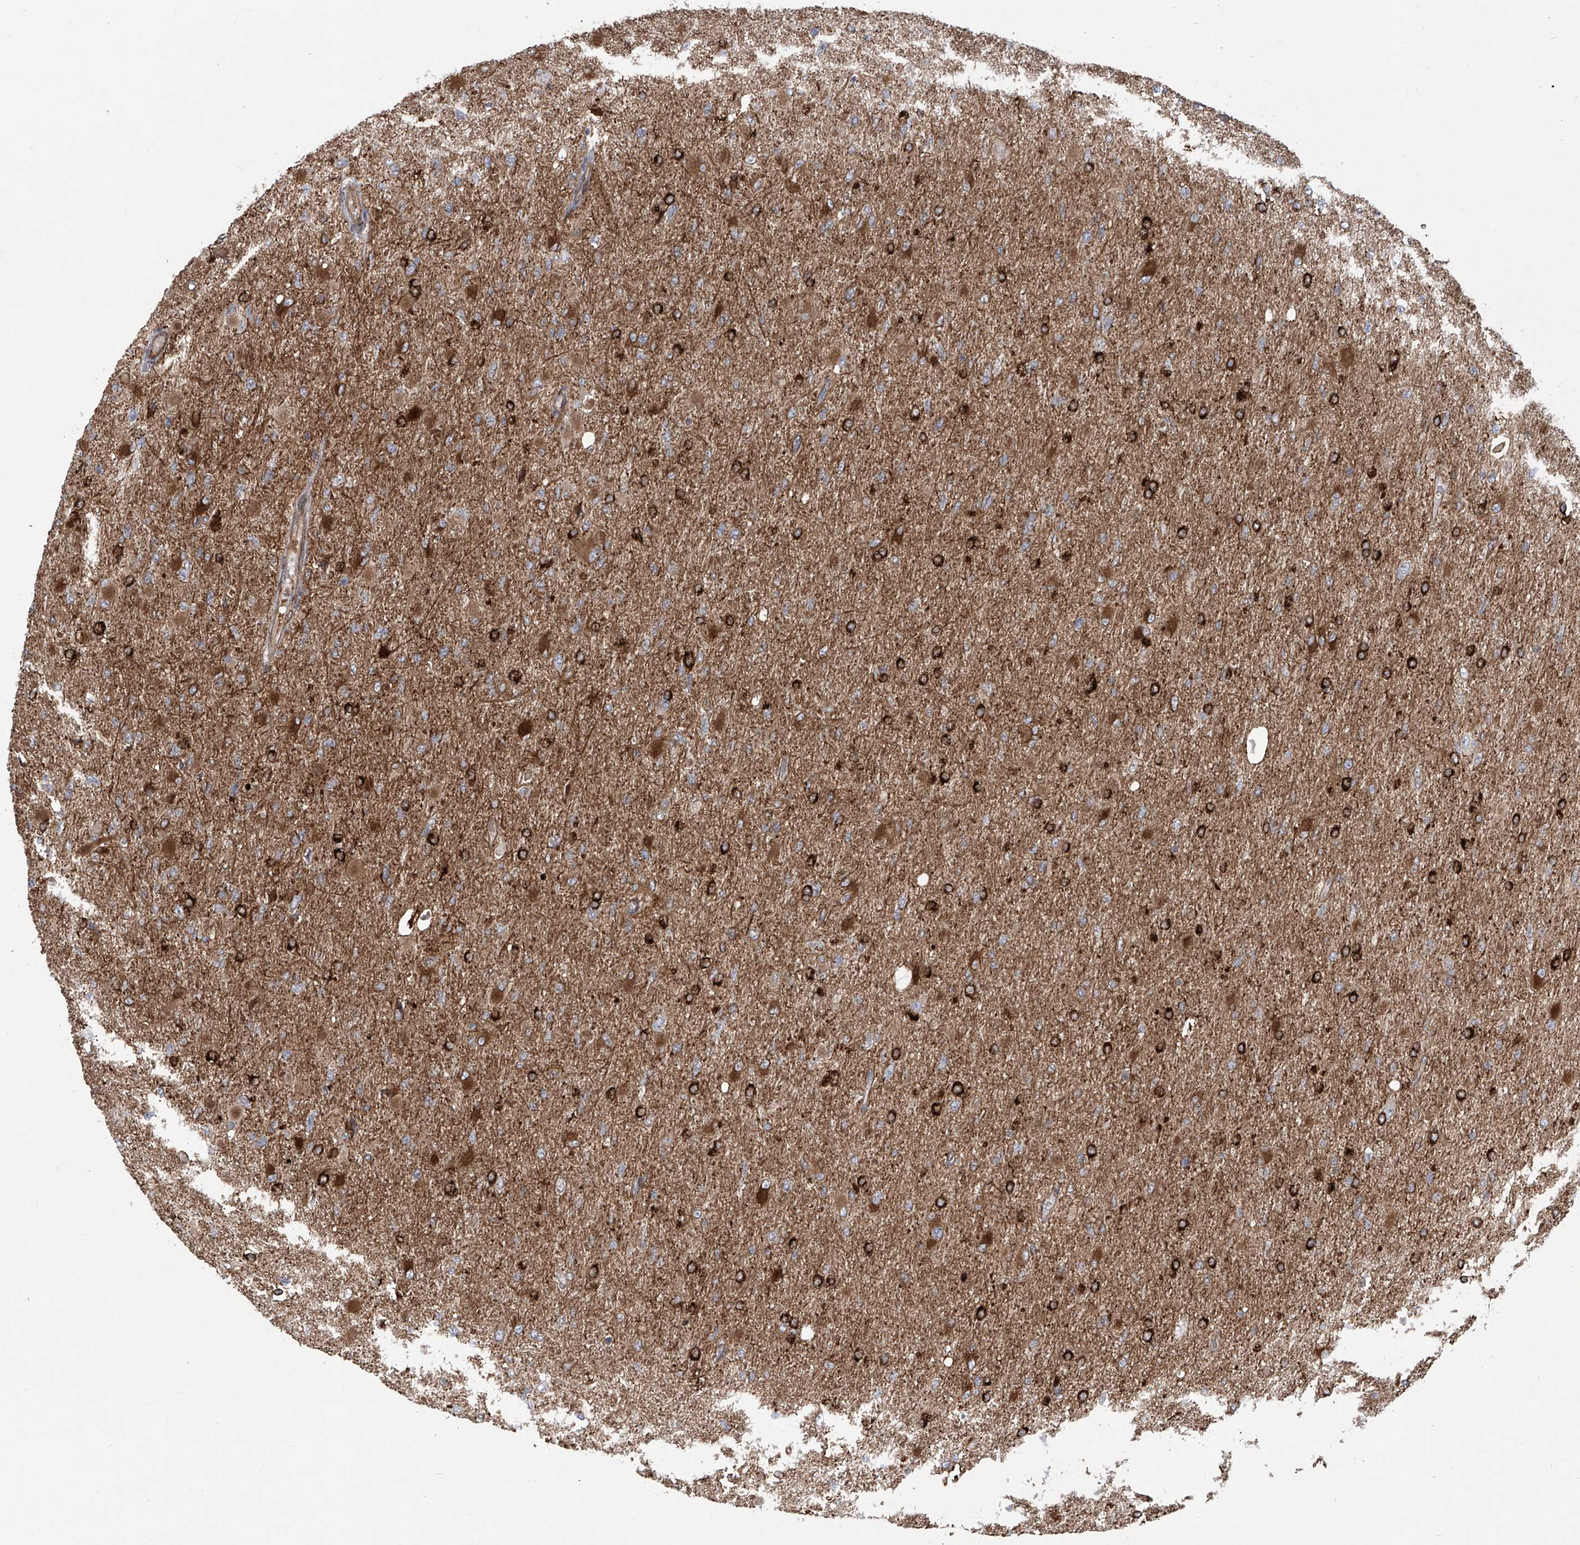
{"staining": {"intensity": "moderate", "quantity": "25%-75%", "location": "cytoplasmic/membranous"}, "tissue": "glioma", "cell_type": "Tumor cells", "image_type": "cancer", "snomed": [{"axis": "morphology", "description": "Glioma, malignant, High grade"}, {"axis": "topography", "description": "Cerebral cortex"}], "caption": "A photomicrograph showing moderate cytoplasmic/membranous expression in about 25%-75% of tumor cells in malignant glioma (high-grade), as visualized by brown immunohistochemical staining.", "gene": "APAF1", "patient": {"sex": "female", "age": 36}}